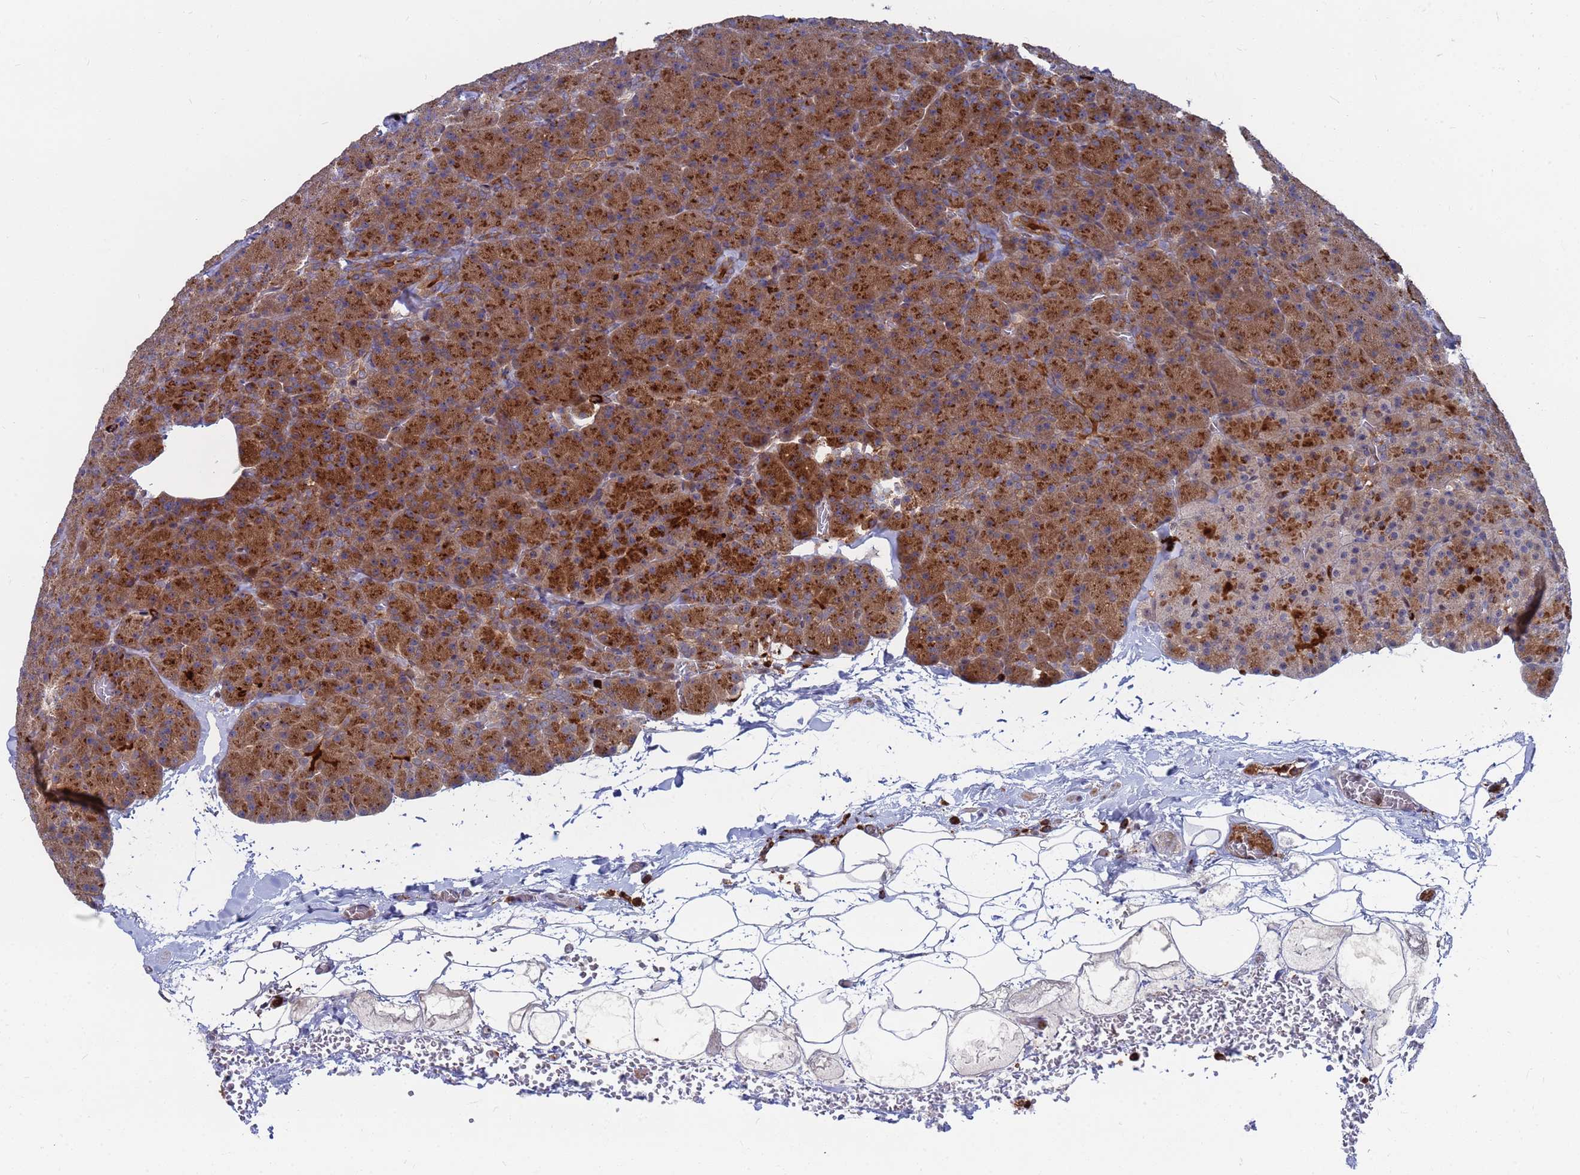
{"staining": {"intensity": "strong", "quantity": "25%-75%", "location": "cytoplasmic/membranous"}, "tissue": "pancreas", "cell_type": "Exocrine glandular cells", "image_type": "normal", "snomed": [{"axis": "morphology", "description": "Normal tissue, NOS"}, {"axis": "morphology", "description": "Carcinoid, malignant, NOS"}, {"axis": "topography", "description": "Pancreas"}], "caption": "Immunohistochemical staining of unremarkable human pancreas shows strong cytoplasmic/membranous protein positivity in approximately 25%-75% of exocrine glandular cells.", "gene": "TMBIM6", "patient": {"sex": "female", "age": 35}}